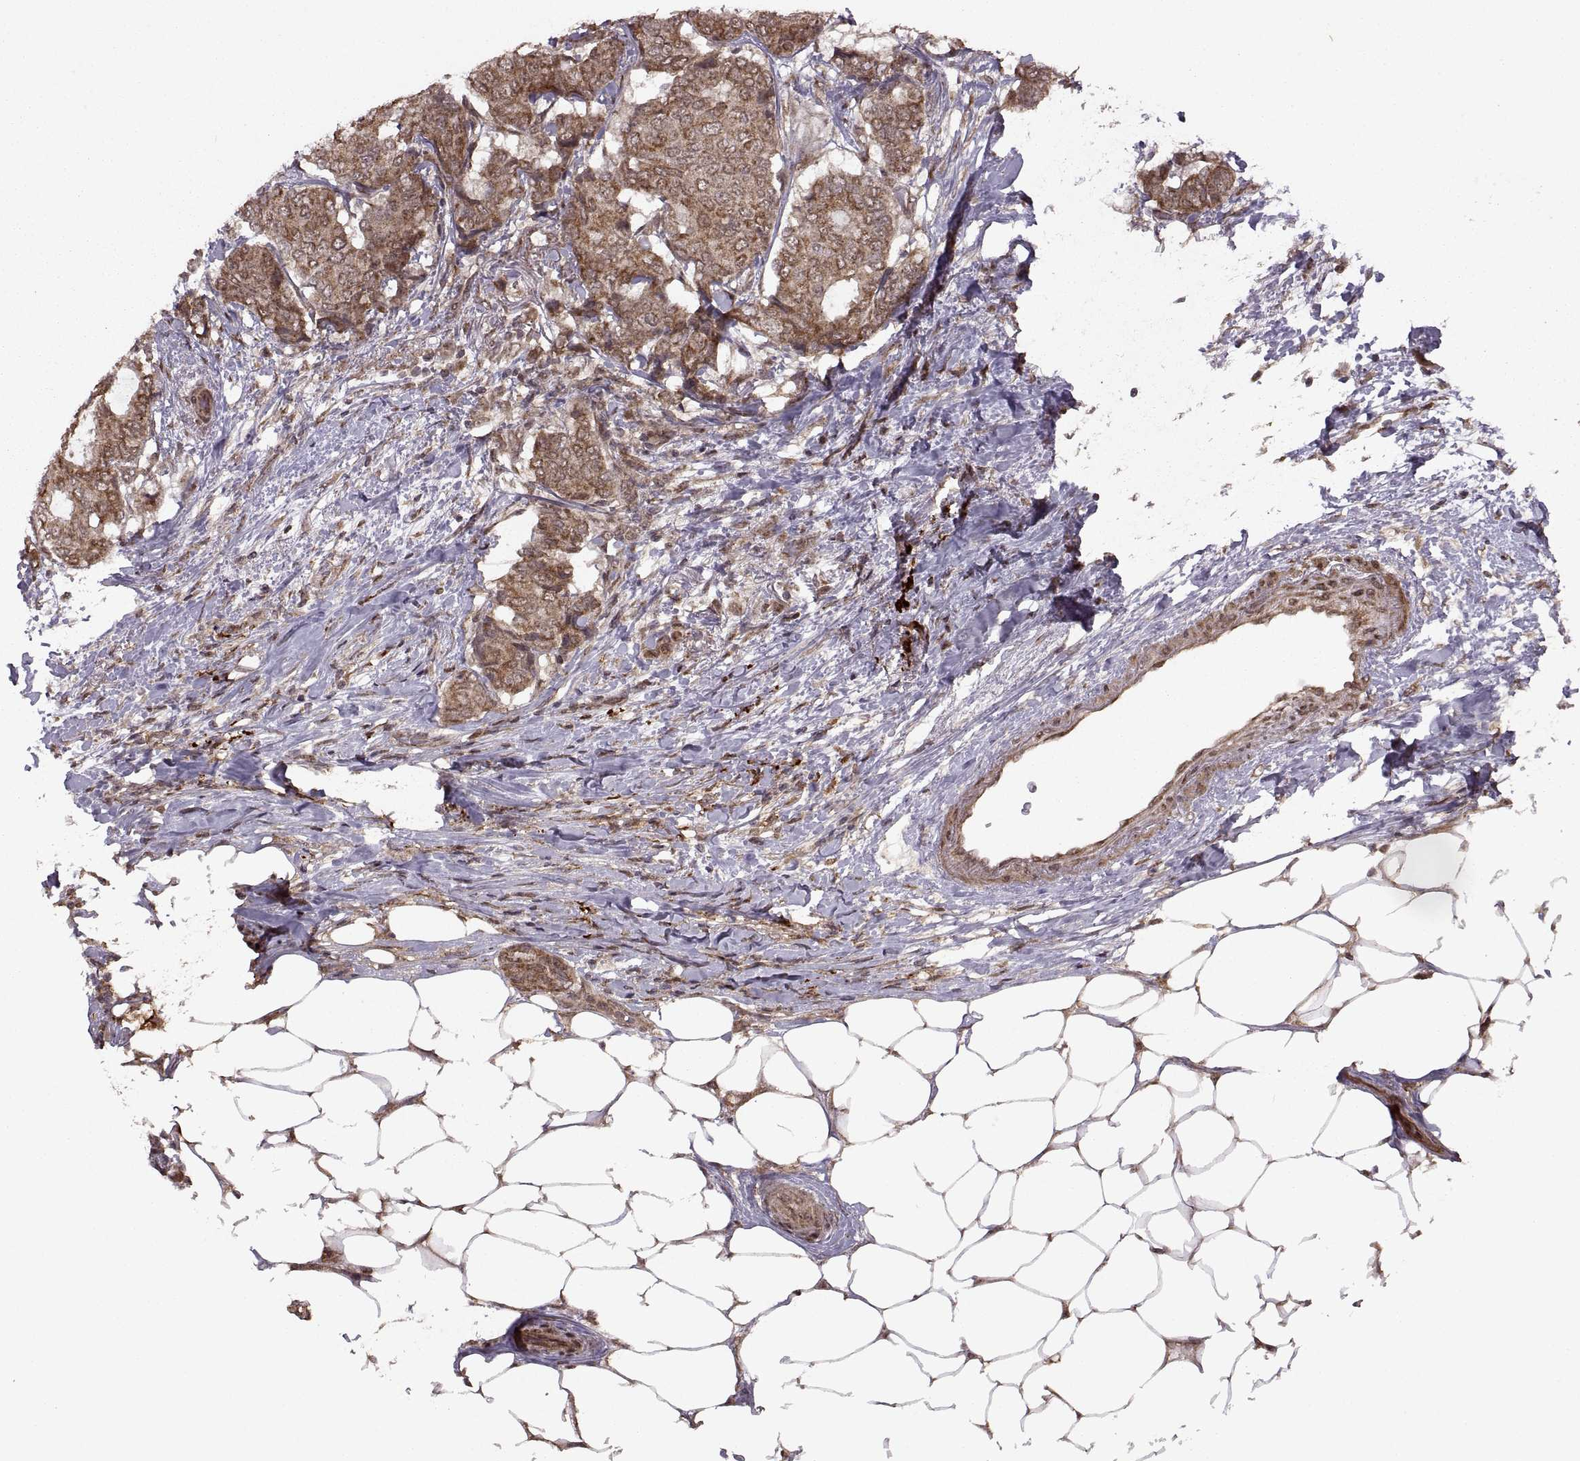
{"staining": {"intensity": "moderate", "quantity": ">75%", "location": "cytoplasmic/membranous"}, "tissue": "breast cancer", "cell_type": "Tumor cells", "image_type": "cancer", "snomed": [{"axis": "morphology", "description": "Duct carcinoma"}, {"axis": "topography", "description": "Breast"}], "caption": "Protein expression by immunohistochemistry (IHC) exhibits moderate cytoplasmic/membranous expression in approximately >75% of tumor cells in infiltrating ductal carcinoma (breast).", "gene": "PTOV1", "patient": {"sex": "female", "age": 75}}